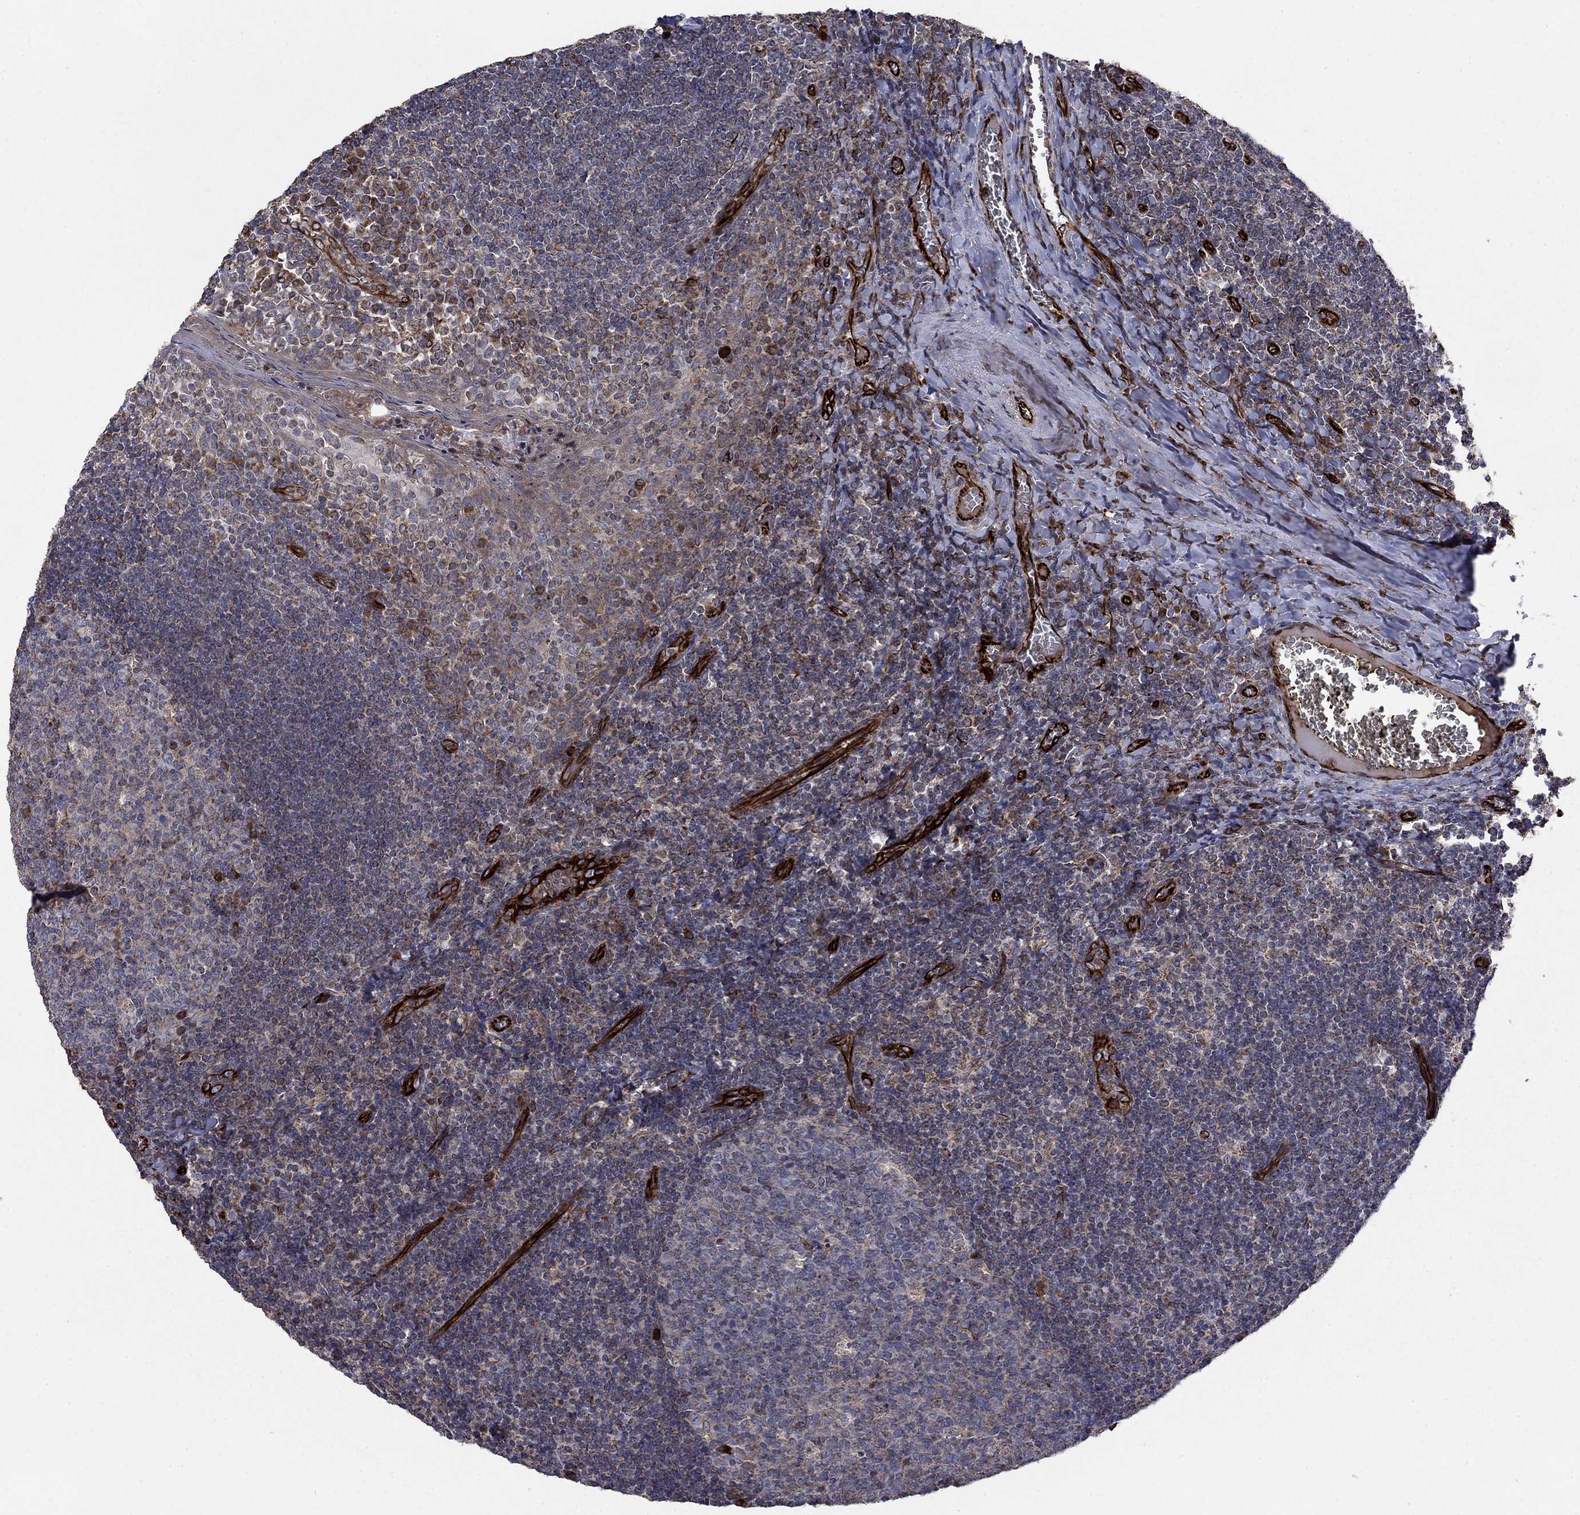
{"staining": {"intensity": "moderate", "quantity": "<25%", "location": "cytoplasmic/membranous"}, "tissue": "tonsil", "cell_type": "Germinal center cells", "image_type": "normal", "snomed": [{"axis": "morphology", "description": "Normal tissue, NOS"}, {"axis": "topography", "description": "Tonsil"}], "caption": "Germinal center cells exhibit moderate cytoplasmic/membranous expression in about <25% of cells in benign tonsil. Immunohistochemistry (ihc) stains the protein in brown and the nuclei are stained blue.", "gene": "NDUFC1", "patient": {"sex": "female", "age": 13}}